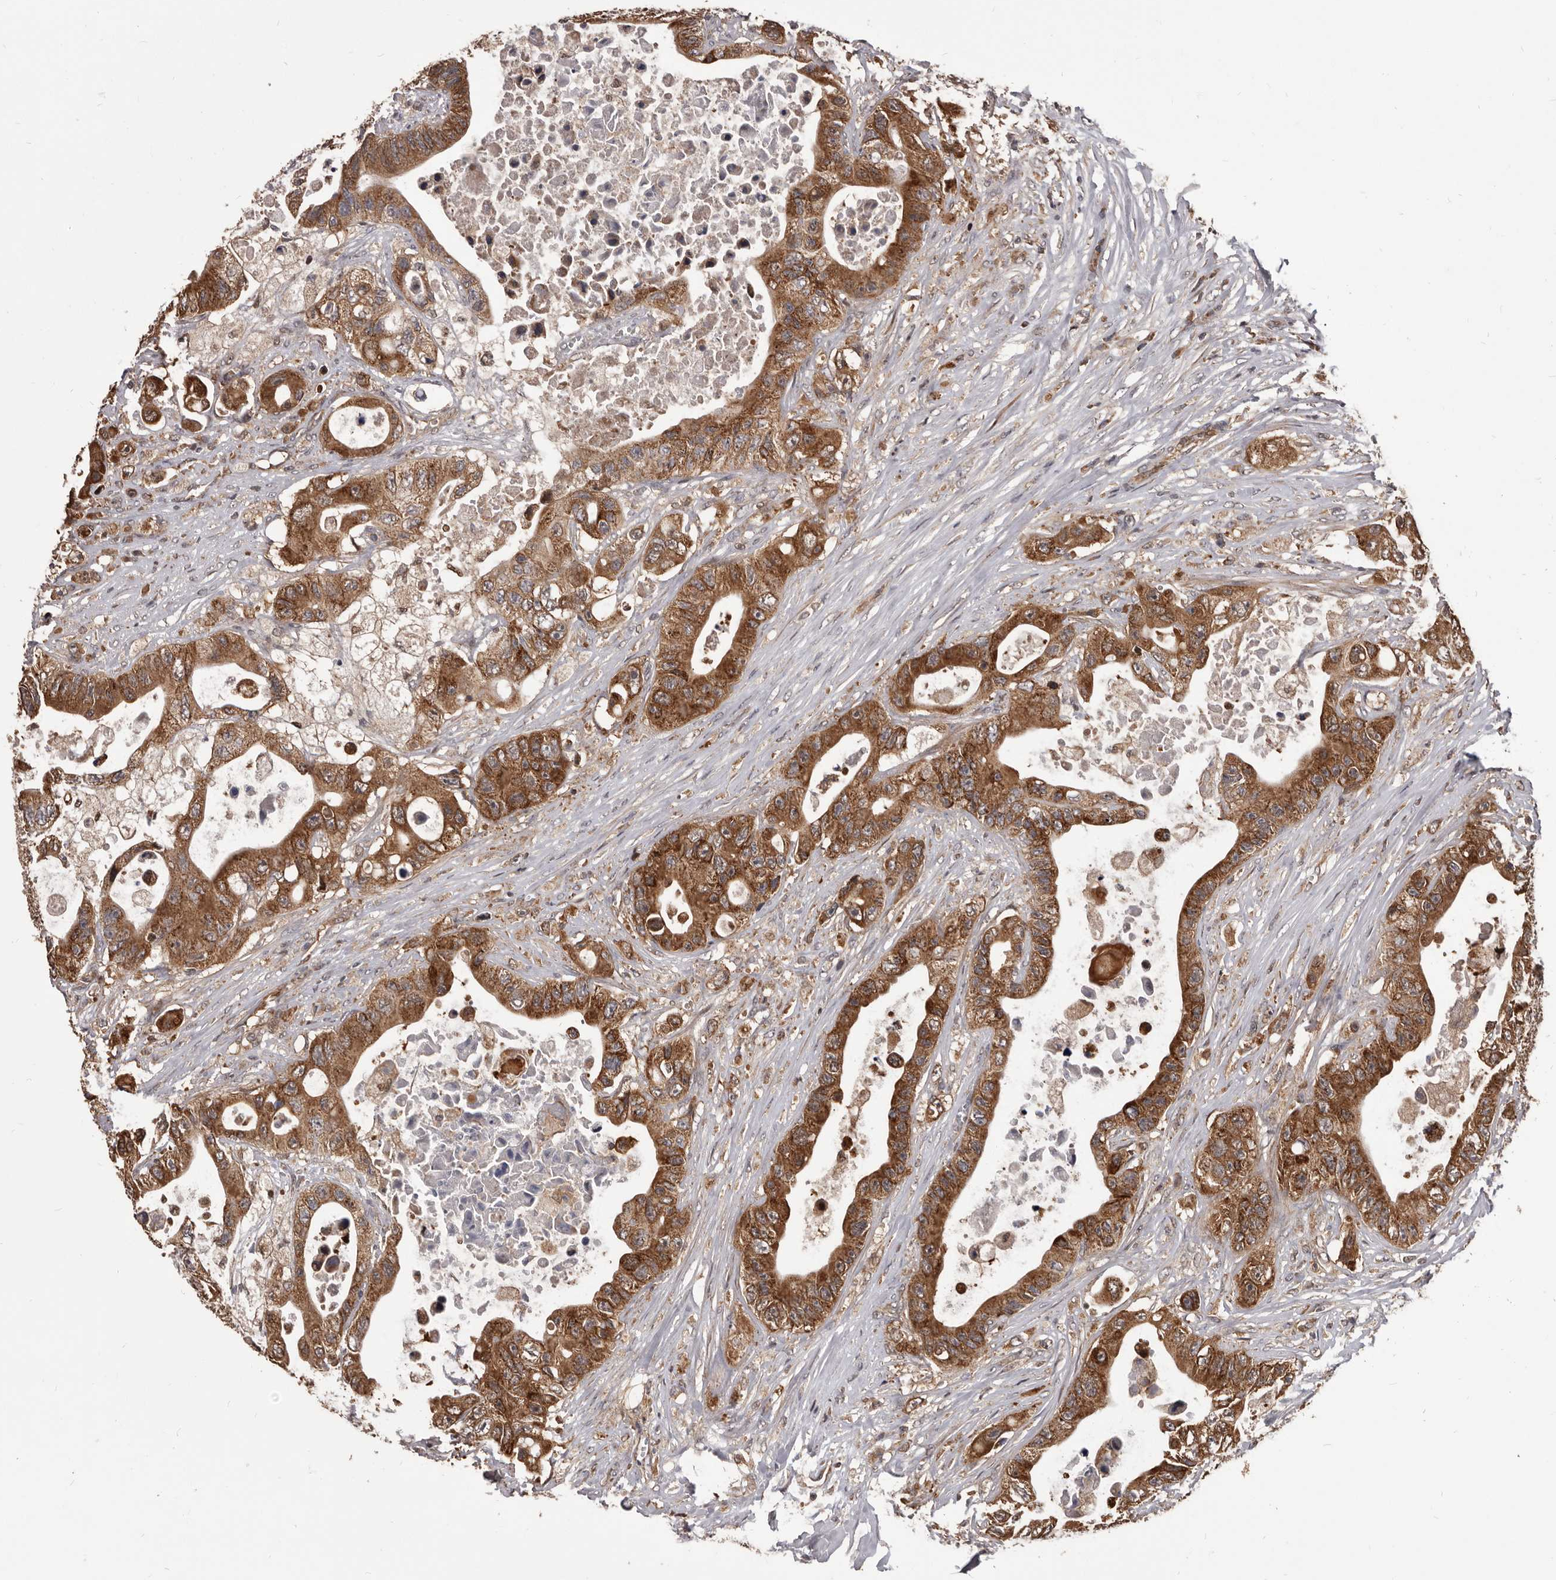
{"staining": {"intensity": "strong", "quantity": ">75%", "location": "cytoplasmic/membranous"}, "tissue": "colorectal cancer", "cell_type": "Tumor cells", "image_type": "cancer", "snomed": [{"axis": "morphology", "description": "Adenocarcinoma, NOS"}, {"axis": "topography", "description": "Colon"}], "caption": "Human colorectal cancer (adenocarcinoma) stained with a protein marker shows strong staining in tumor cells.", "gene": "MAP3K14", "patient": {"sex": "female", "age": 46}}